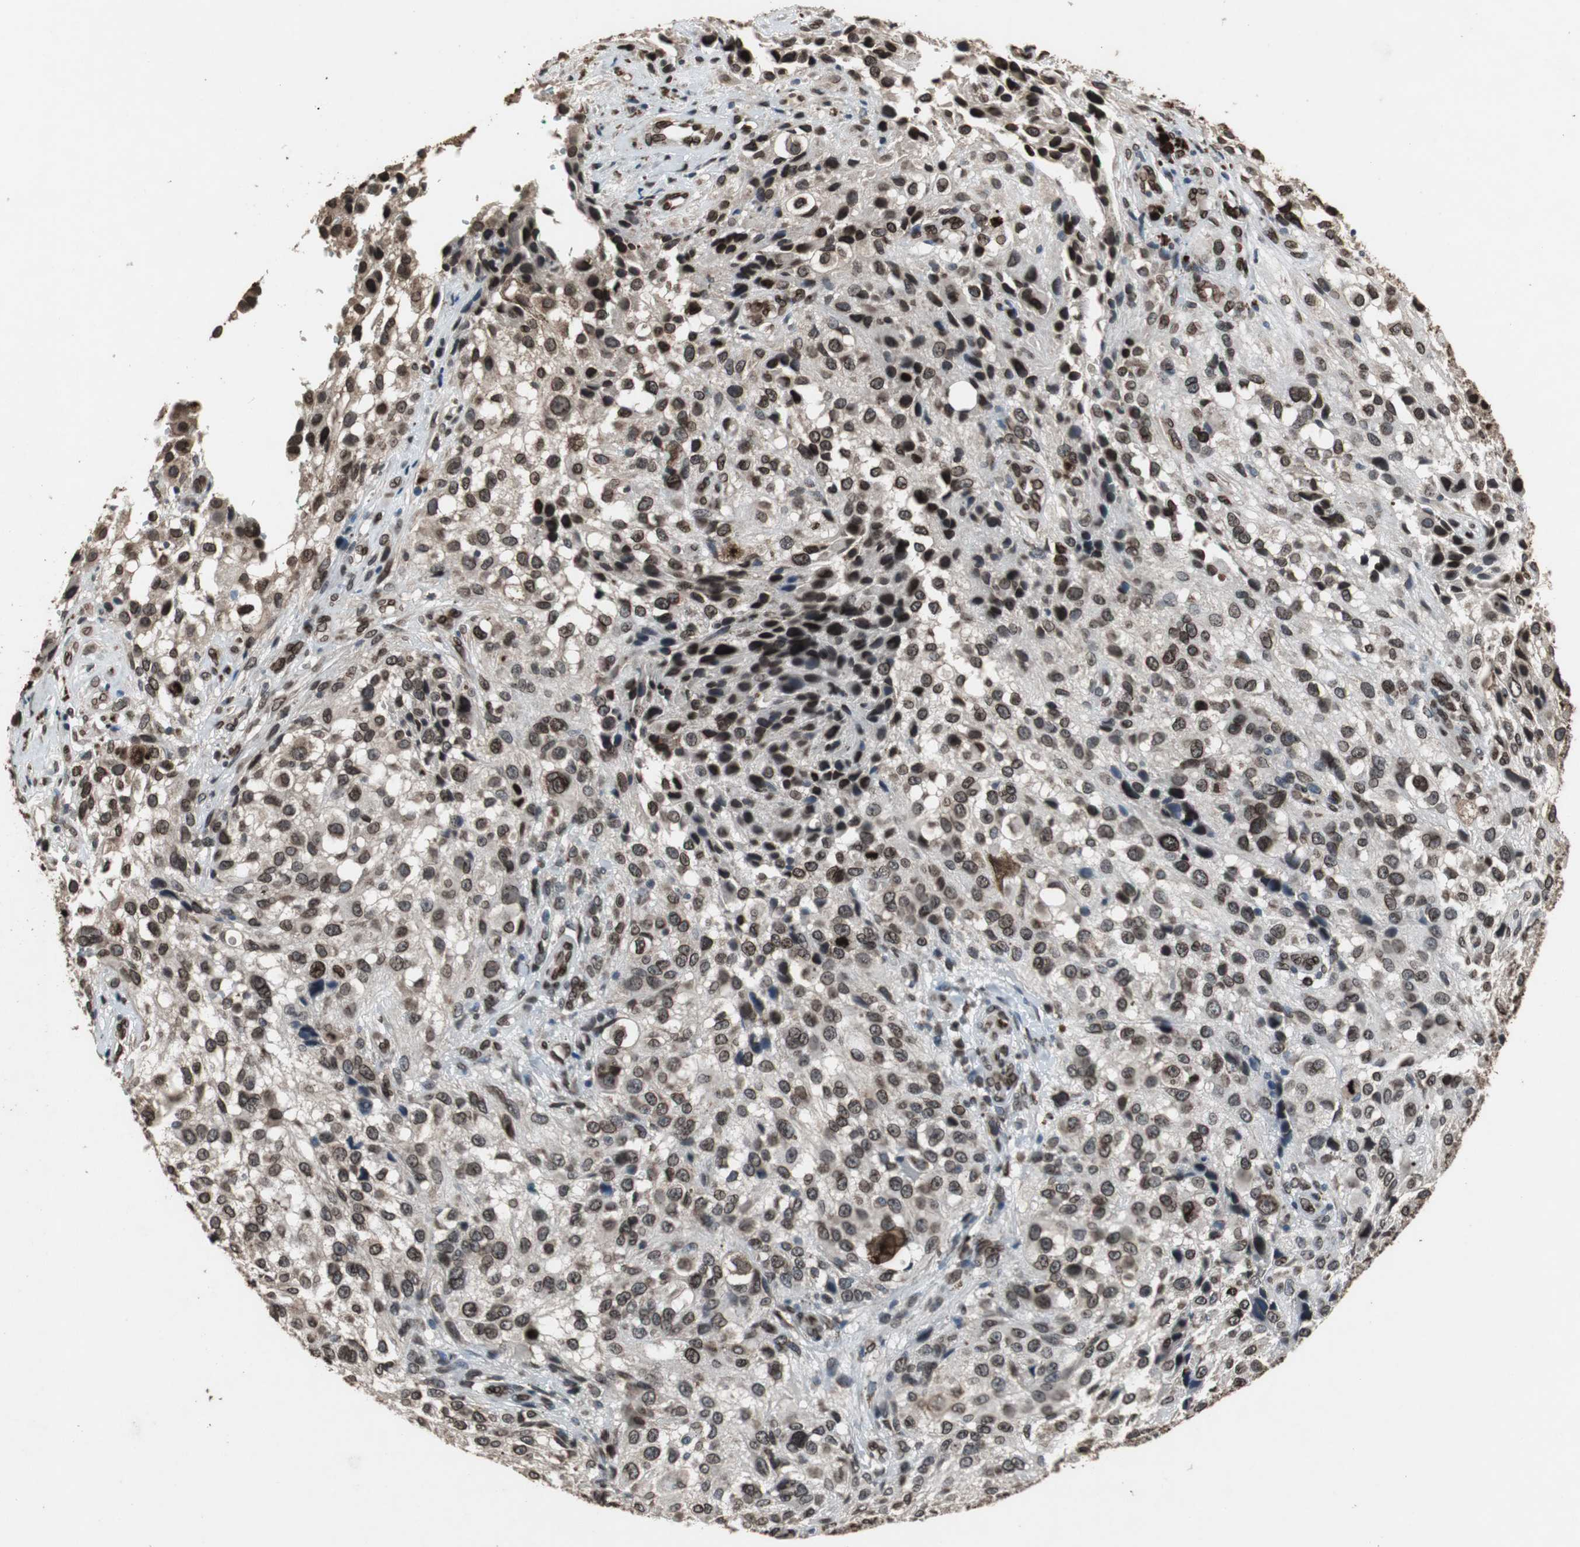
{"staining": {"intensity": "strong", "quantity": ">75%", "location": "cytoplasmic/membranous,nuclear"}, "tissue": "melanoma", "cell_type": "Tumor cells", "image_type": "cancer", "snomed": [{"axis": "morphology", "description": "Necrosis, NOS"}, {"axis": "morphology", "description": "Malignant melanoma, NOS"}, {"axis": "topography", "description": "Skin"}], "caption": "This is a histology image of immunohistochemistry (IHC) staining of malignant melanoma, which shows strong staining in the cytoplasmic/membranous and nuclear of tumor cells.", "gene": "LMNA", "patient": {"sex": "female", "age": 87}}